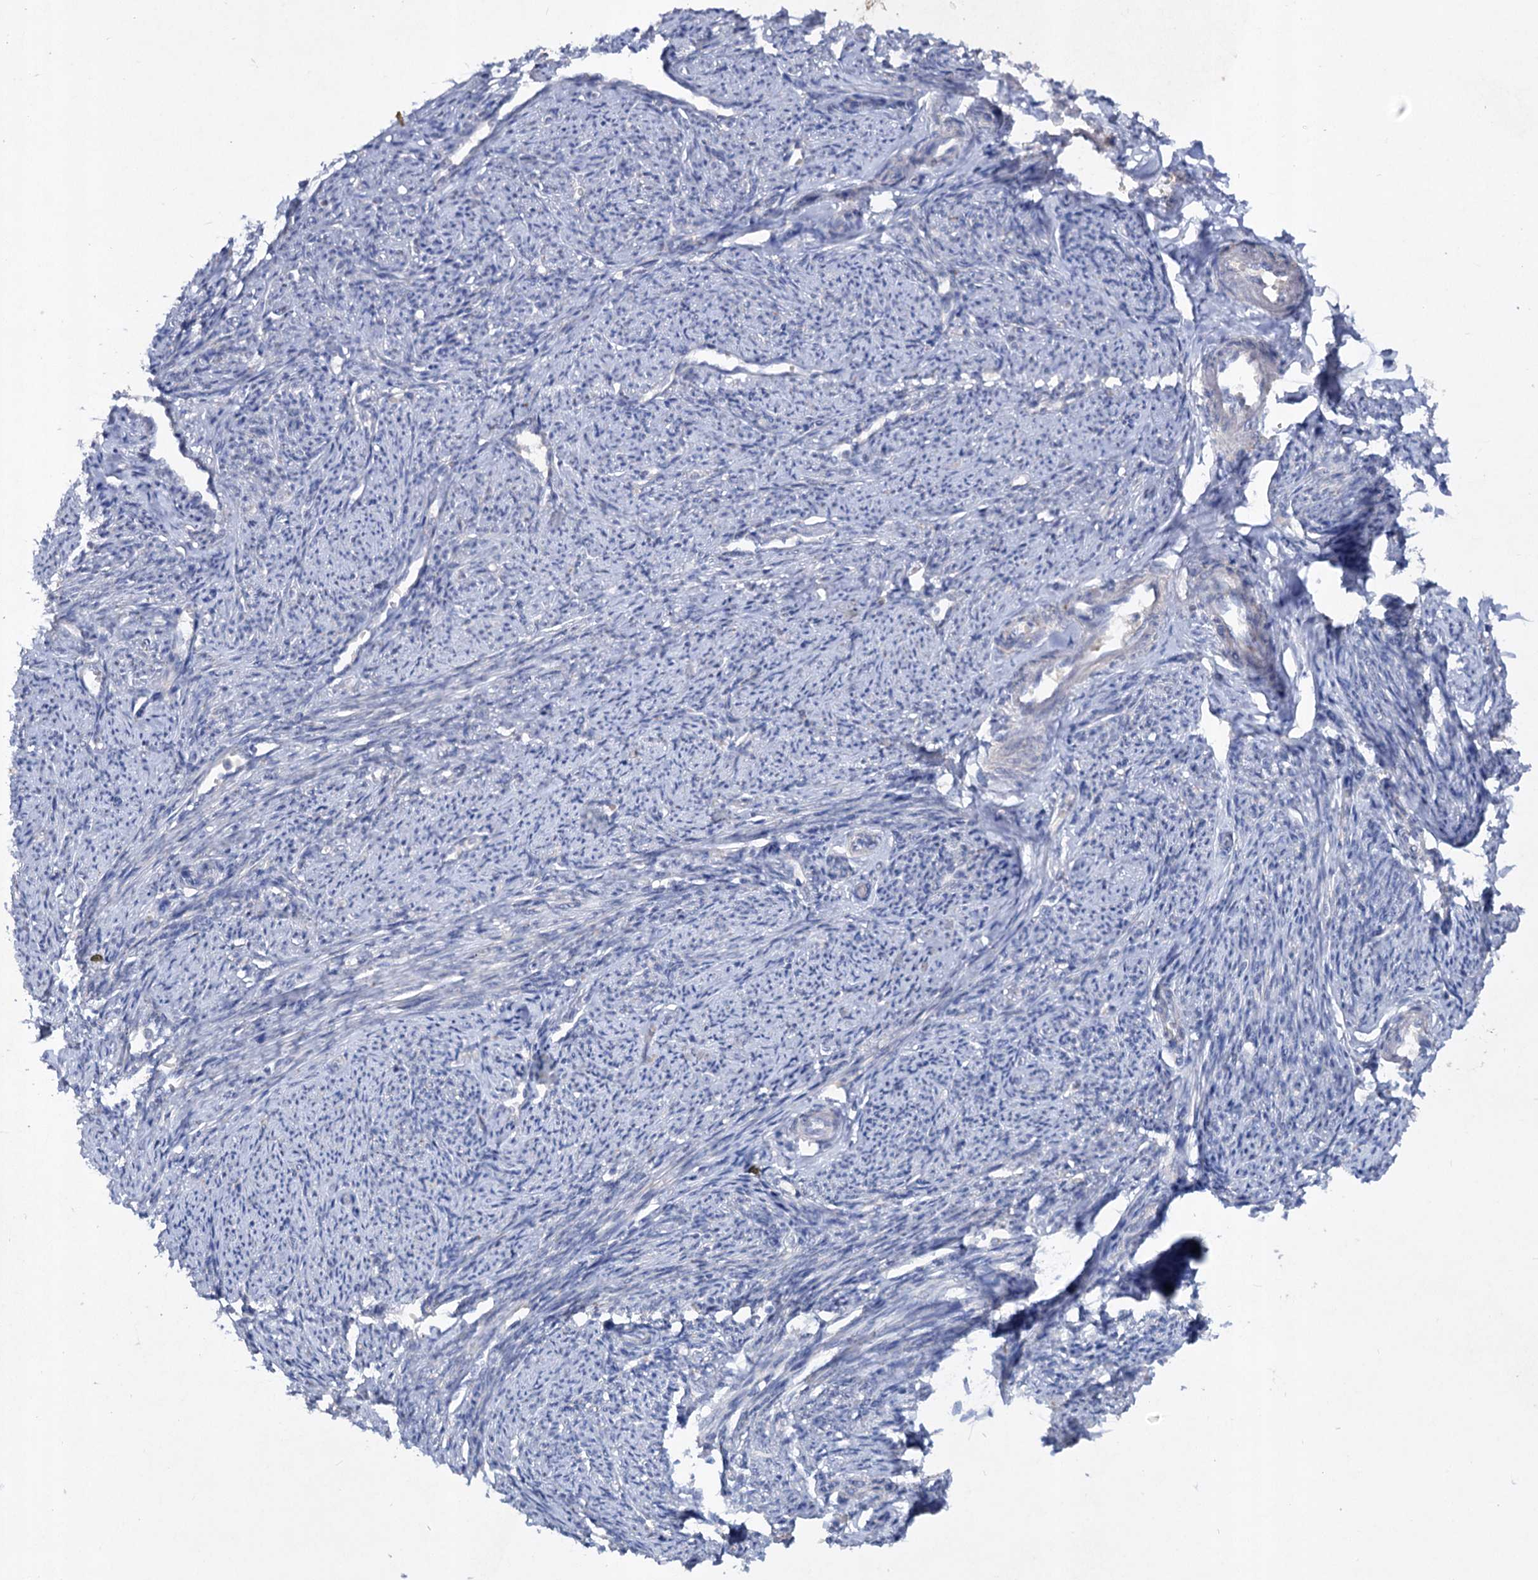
{"staining": {"intensity": "negative", "quantity": "none", "location": "none"}, "tissue": "smooth muscle", "cell_type": "Smooth muscle cells", "image_type": "normal", "snomed": [{"axis": "morphology", "description": "Normal tissue, NOS"}, {"axis": "topography", "description": "Smooth muscle"}, {"axis": "topography", "description": "Uterus"}], "caption": "Smooth muscle cells show no significant protein positivity in benign smooth muscle. The staining is performed using DAB brown chromogen with nuclei counter-stained in using hematoxylin.", "gene": "ATP4A", "patient": {"sex": "female", "age": 59}}